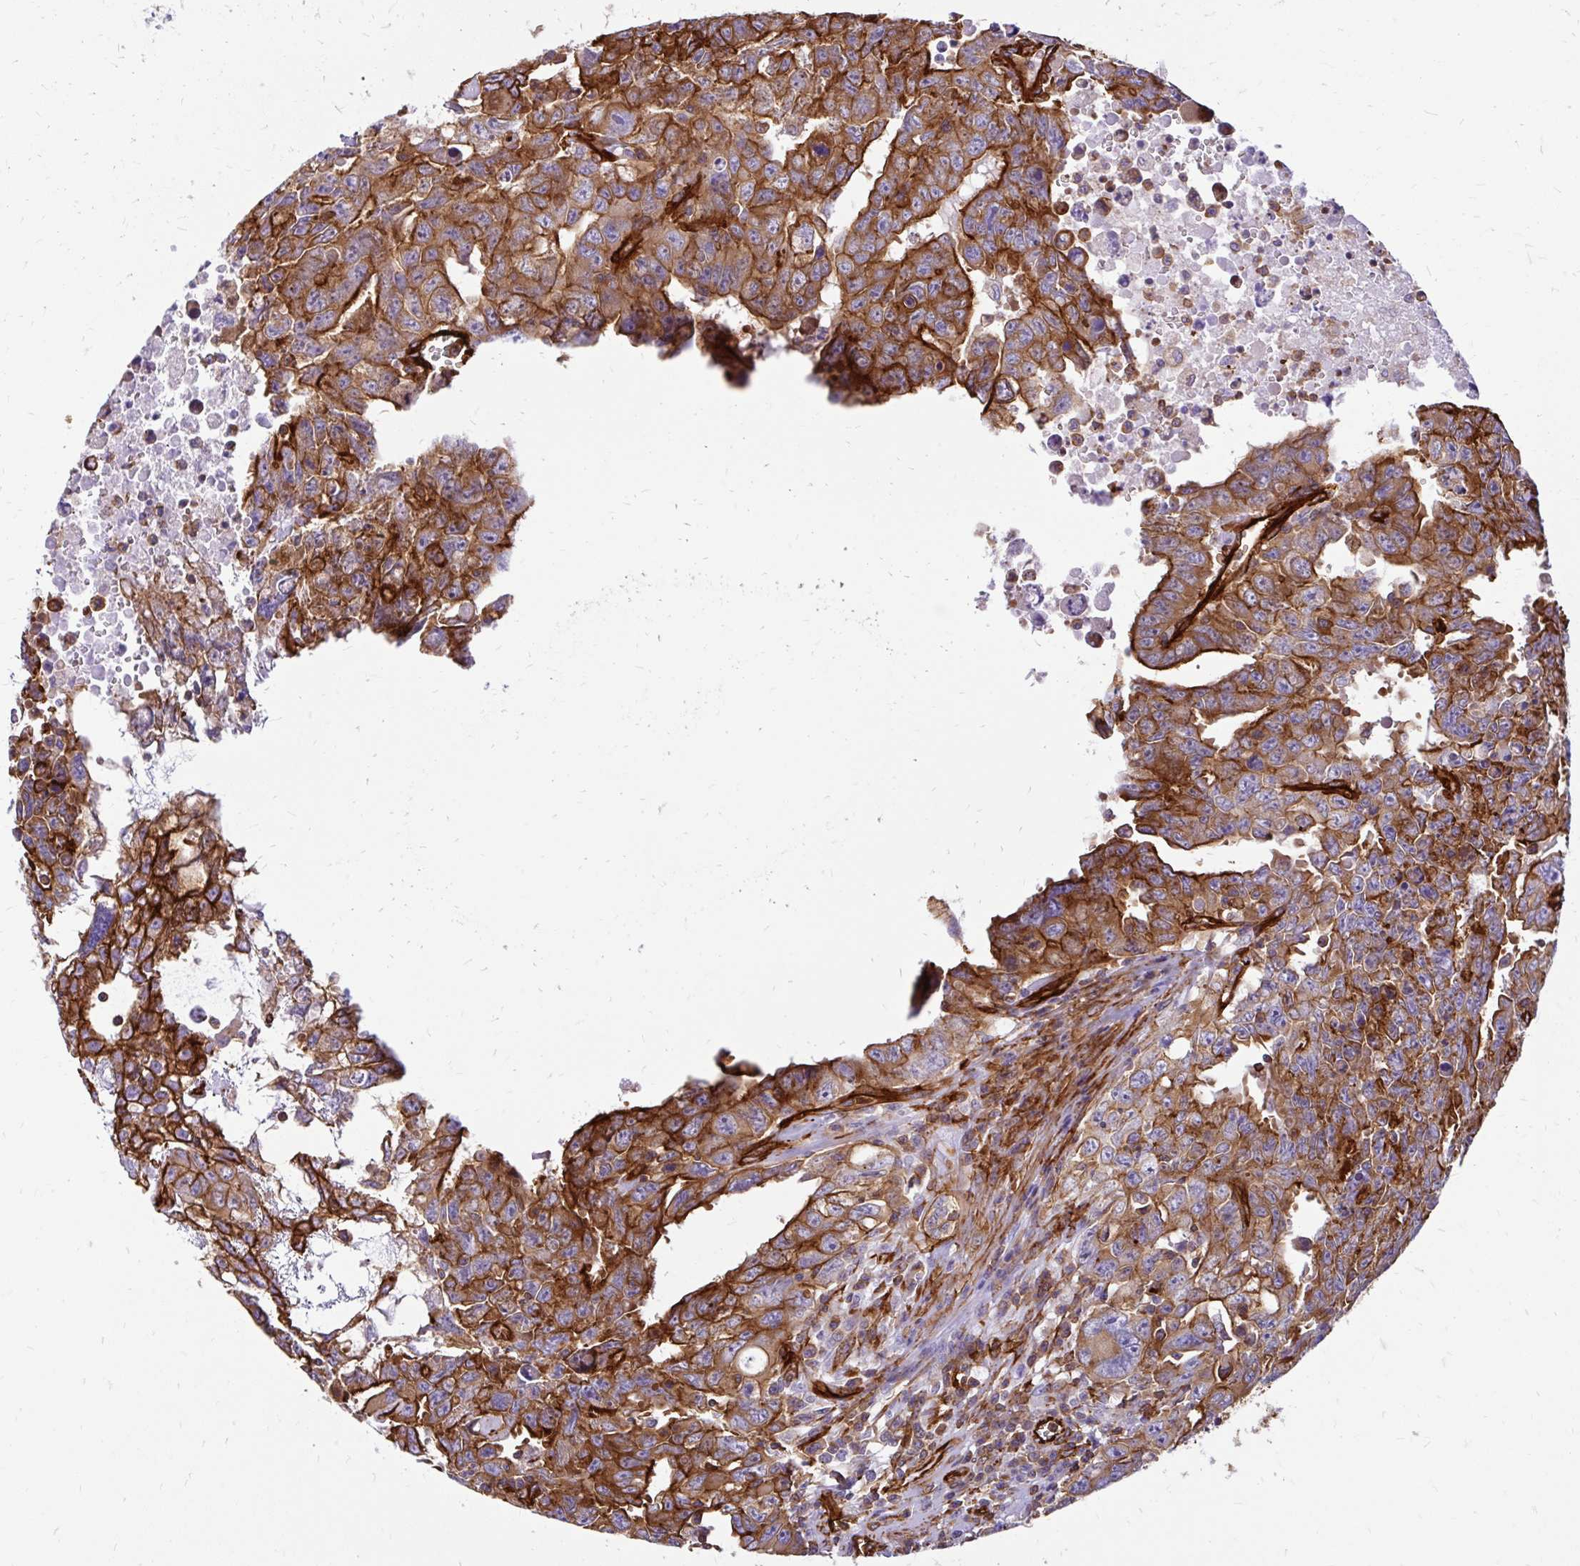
{"staining": {"intensity": "strong", "quantity": ">75%", "location": "cytoplasmic/membranous"}, "tissue": "testis cancer", "cell_type": "Tumor cells", "image_type": "cancer", "snomed": [{"axis": "morphology", "description": "Carcinoma, Embryonal, NOS"}, {"axis": "topography", "description": "Testis"}], "caption": "A high-resolution micrograph shows immunohistochemistry (IHC) staining of testis embryonal carcinoma, which reveals strong cytoplasmic/membranous expression in approximately >75% of tumor cells. The staining is performed using DAB brown chromogen to label protein expression. The nuclei are counter-stained blue using hematoxylin.", "gene": "MAP1LC3B", "patient": {"sex": "male", "age": 24}}